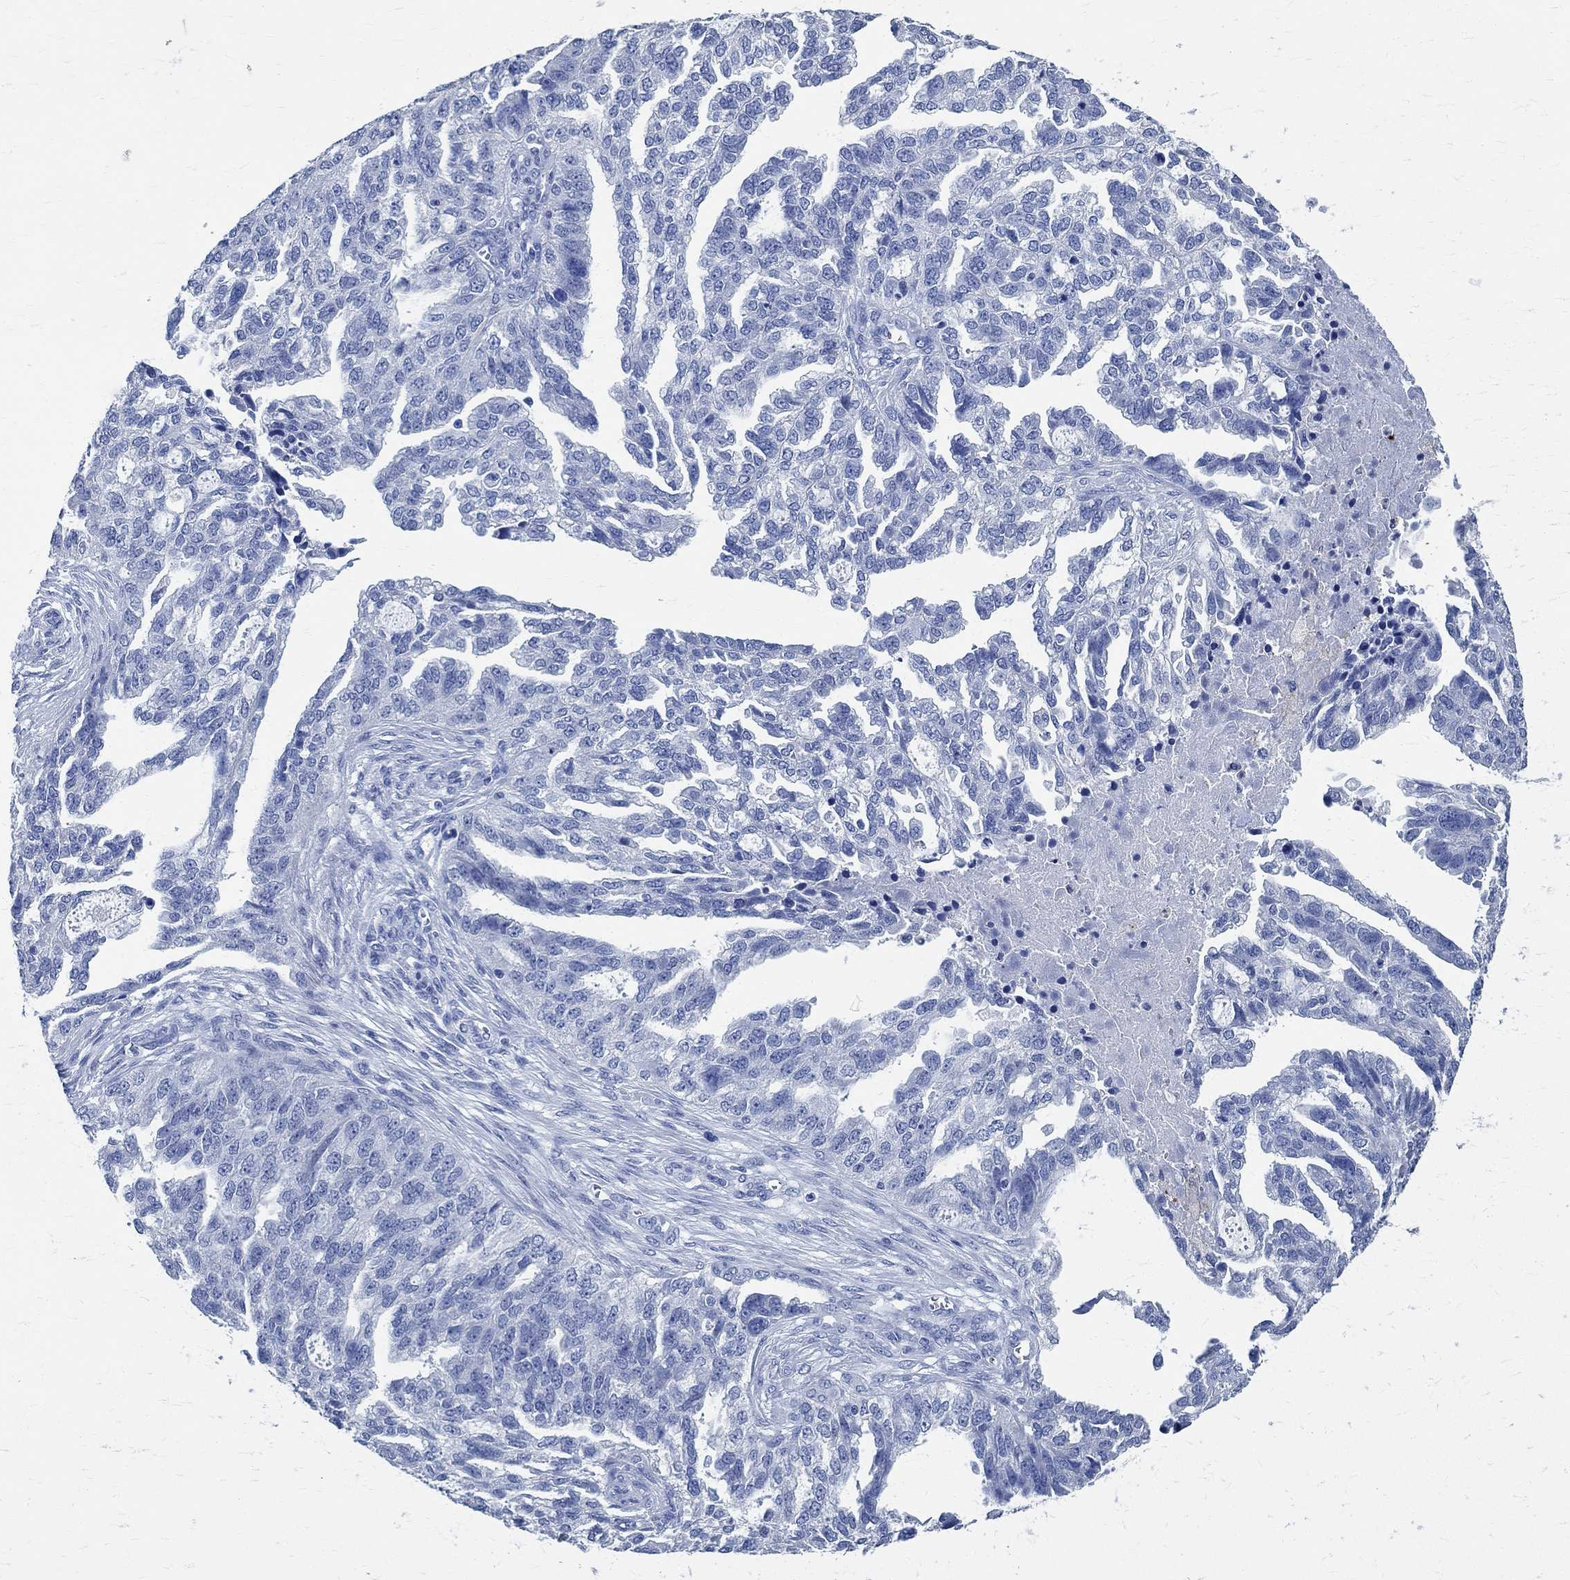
{"staining": {"intensity": "negative", "quantity": "none", "location": "none"}, "tissue": "ovarian cancer", "cell_type": "Tumor cells", "image_type": "cancer", "snomed": [{"axis": "morphology", "description": "Cystadenocarcinoma, serous, NOS"}, {"axis": "topography", "description": "Ovary"}], "caption": "This is a image of IHC staining of ovarian cancer (serous cystadenocarcinoma), which shows no expression in tumor cells. (DAB immunohistochemistry (IHC) with hematoxylin counter stain).", "gene": "TMEM221", "patient": {"sex": "female", "age": 51}}